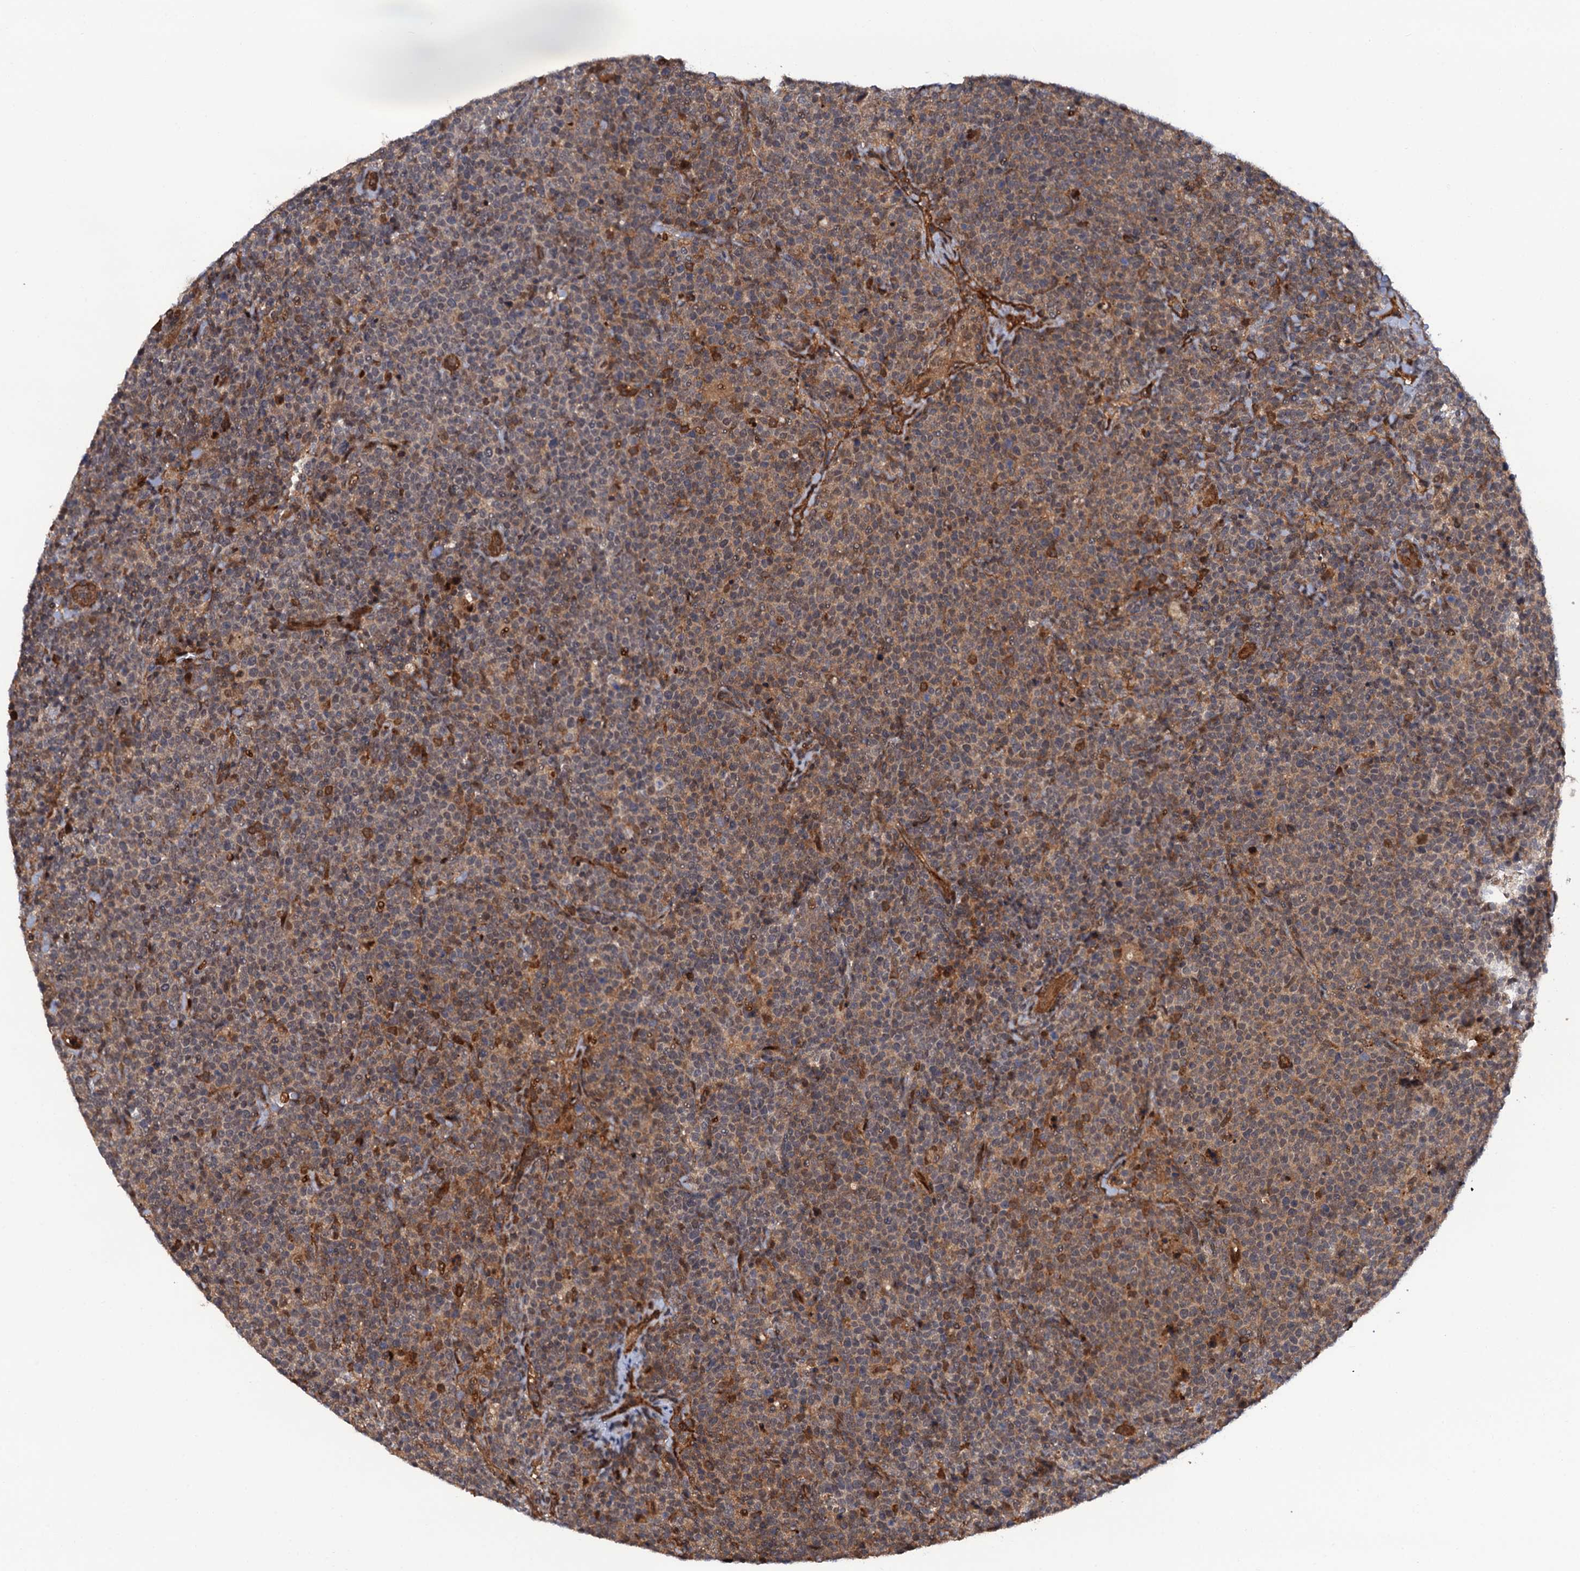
{"staining": {"intensity": "weak", "quantity": "25%-75%", "location": "cytoplasmic/membranous"}, "tissue": "lymphoma", "cell_type": "Tumor cells", "image_type": "cancer", "snomed": [{"axis": "morphology", "description": "Malignant lymphoma, non-Hodgkin's type, High grade"}, {"axis": "topography", "description": "Lymph node"}], "caption": "The micrograph reveals a brown stain indicating the presence of a protein in the cytoplasmic/membranous of tumor cells in high-grade malignant lymphoma, non-Hodgkin's type.", "gene": "CDC23", "patient": {"sex": "male", "age": 61}}